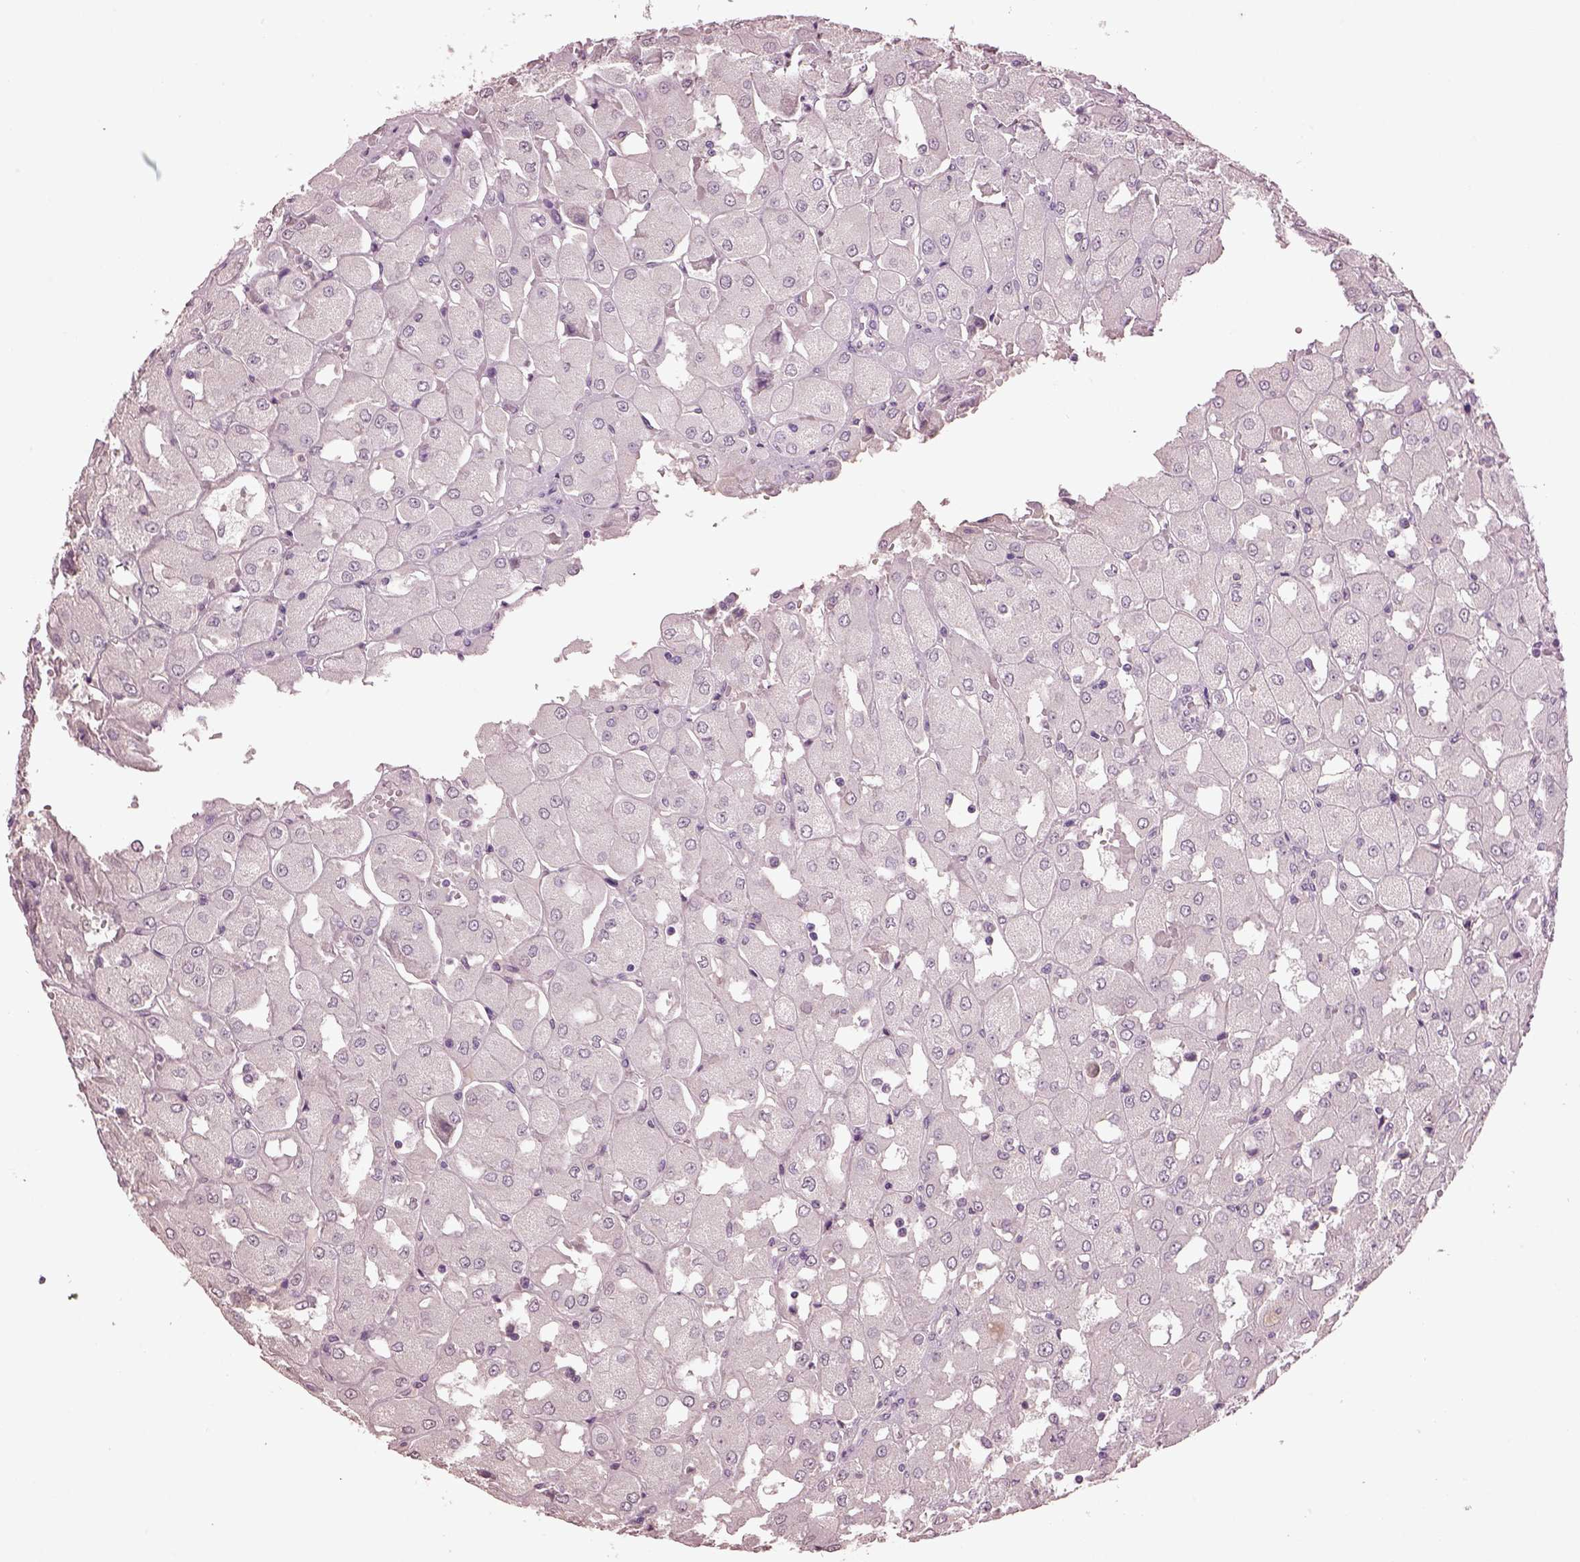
{"staining": {"intensity": "negative", "quantity": "none", "location": "none"}, "tissue": "renal cancer", "cell_type": "Tumor cells", "image_type": "cancer", "snomed": [{"axis": "morphology", "description": "Adenocarcinoma, NOS"}, {"axis": "topography", "description": "Kidney"}], "caption": "Human renal cancer (adenocarcinoma) stained for a protein using immunohistochemistry (IHC) reveals no positivity in tumor cells.", "gene": "KCNIP3", "patient": {"sex": "male", "age": 72}}